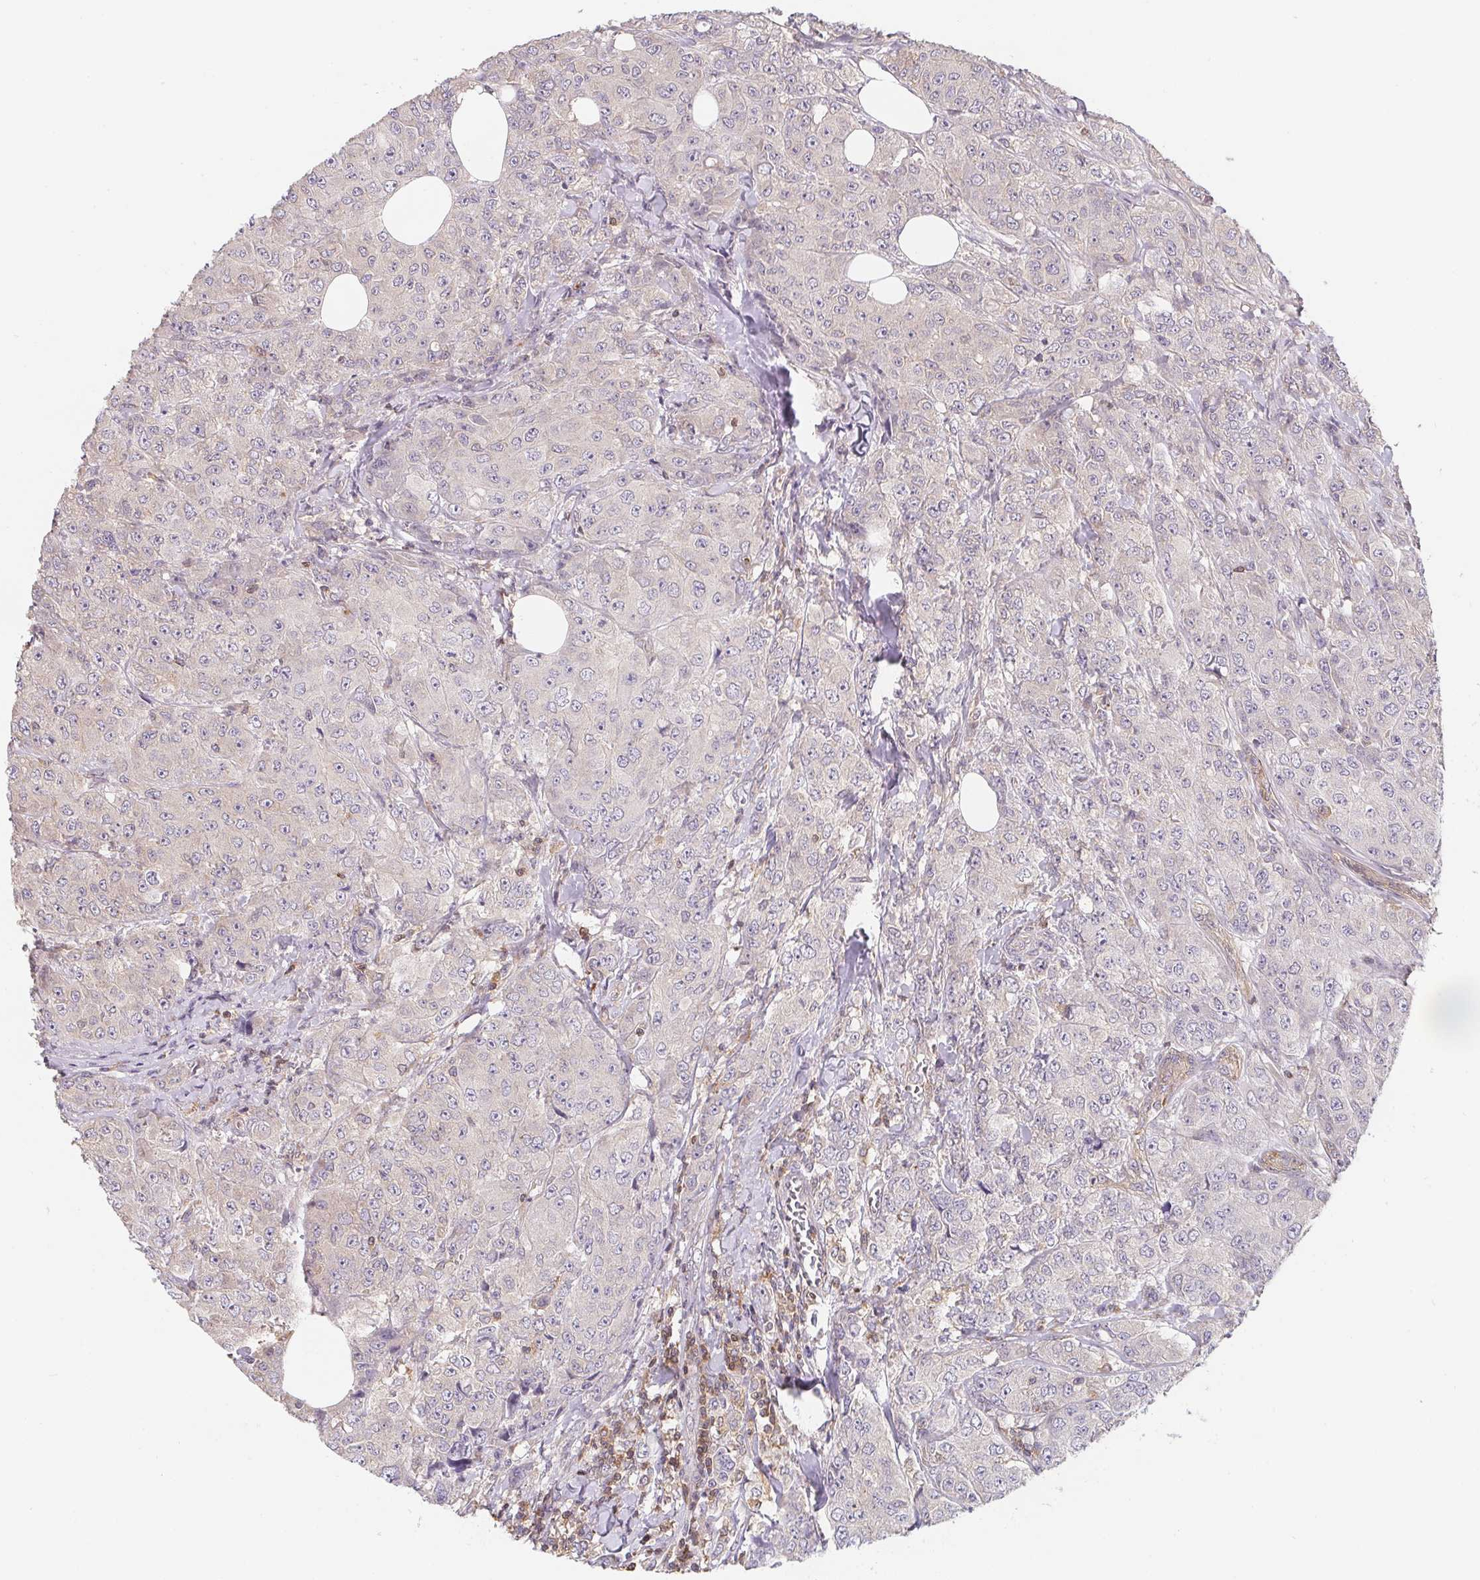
{"staining": {"intensity": "negative", "quantity": "none", "location": "none"}, "tissue": "breast cancer", "cell_type": "Tumor cells", "image_type": "cancer", "snomed": [{"axis": "morphology", "description": "Normal tissue, NOS"}, {"axis": "morphology", "description": "Duct carcinoma"}, {"axis": "topography", "description": "Breast"}], "caption": "Tumor cells are negative for brown protein staining in breast cancer (invasive ductal carcinoma).", "gene": "ANKRD13A", "patient": {"sex": "female", "age": 43}}